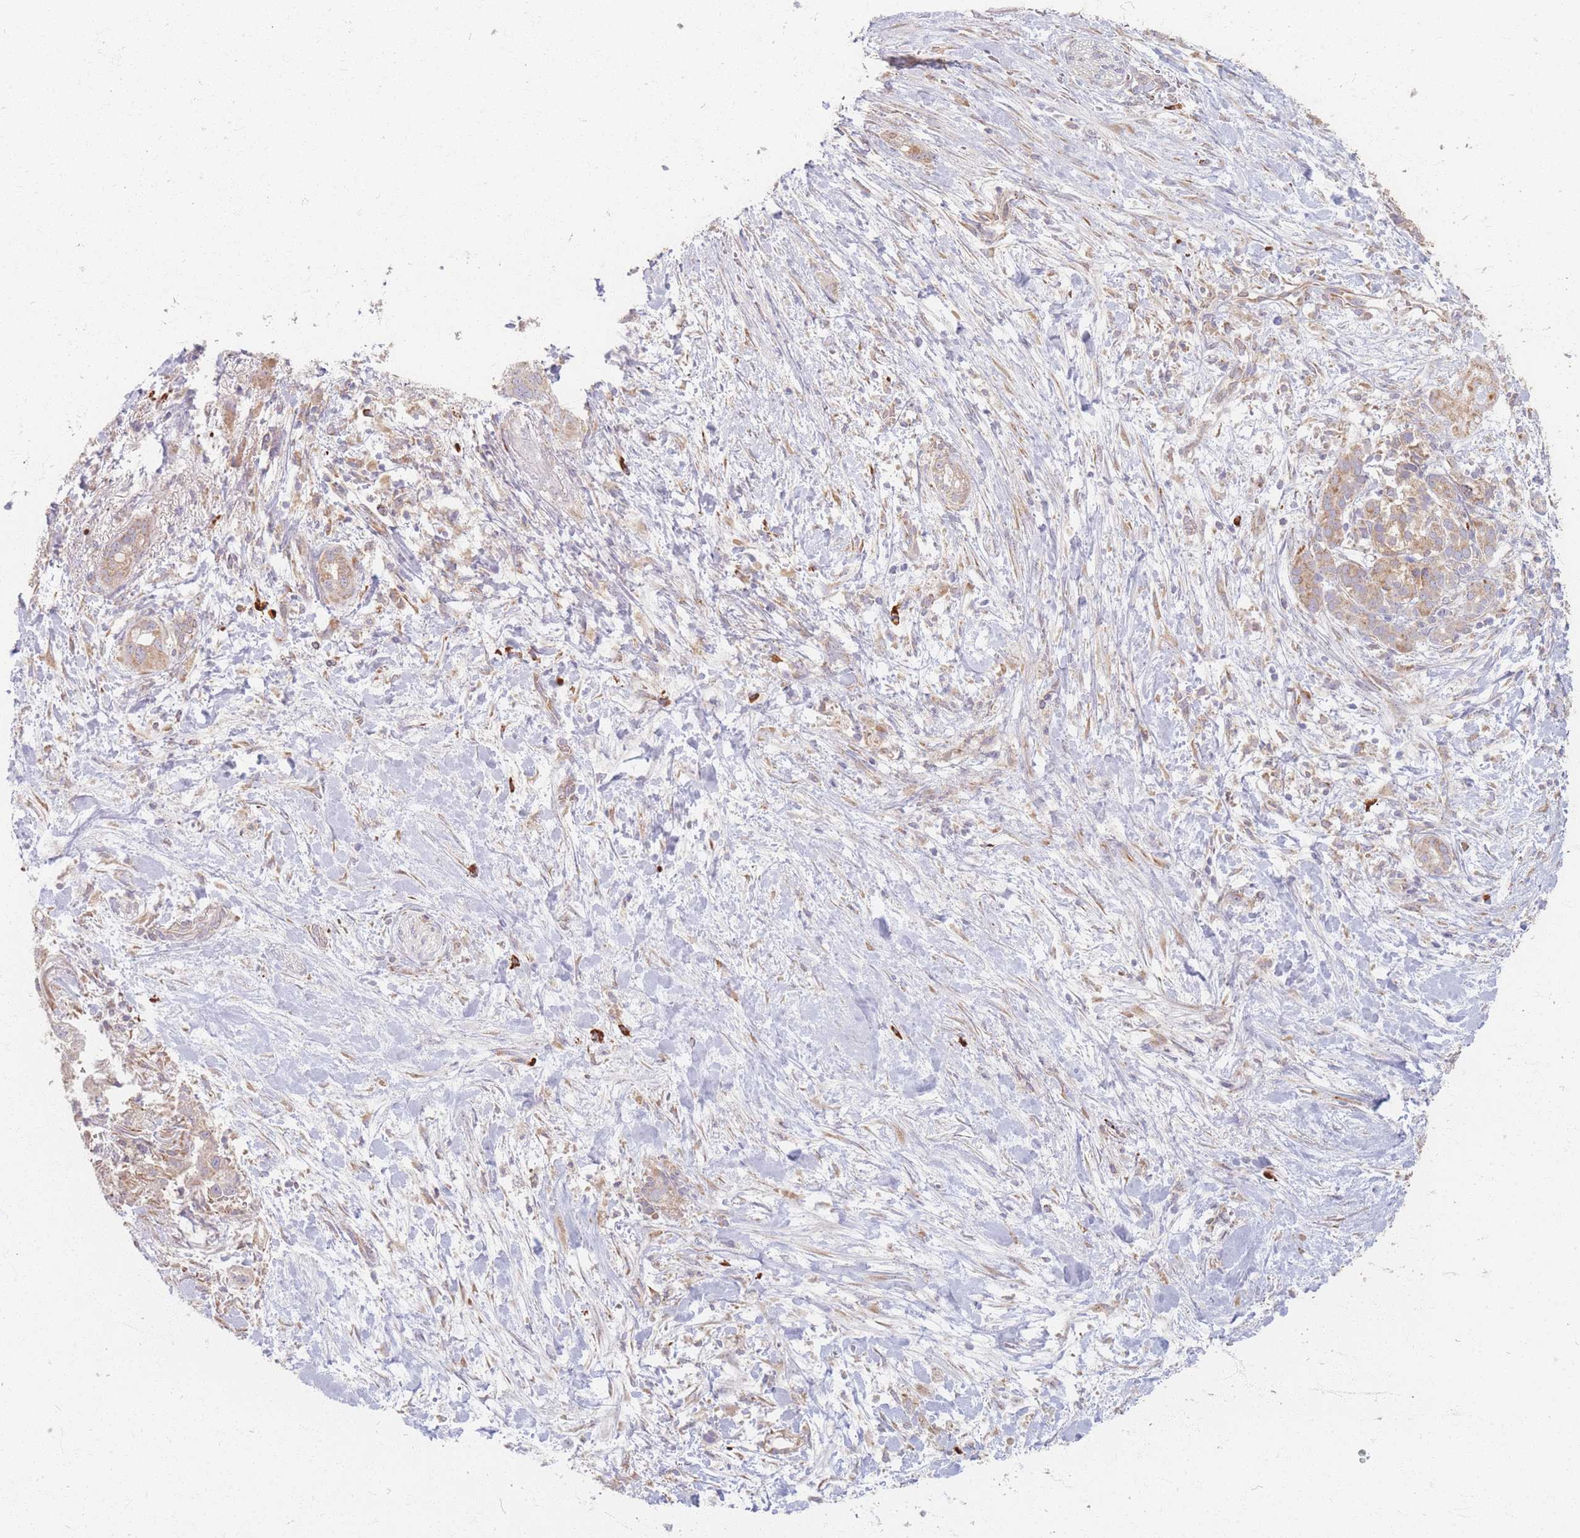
{"staining": {"intensity": "weak", "quantity": ">75%", "location": "cytoplasmic/membranous"}, "tissue": "pancreatic cancer", "cell_type": "Tumor cells", "image_type": "cancer", "snomed": [{"axis": "morphology", "description": "Adenocarcinoma, NOS"}, {"axis": "topography", "description": "Pancreas"}], "caption": "The histopathology image exhibits a brown stain indicating the presence of a protein in the cytoplasmic/membranous of tumor cells in pancreatic adenocarcinoma. The staining was performed using DAB to visualize the protein expression in brown, while the nuclei were stained in blue with hematoxylin (Magnification: 20x).", "gene": "SMIM14", "patient": {"sex": "male", "age": 44}}